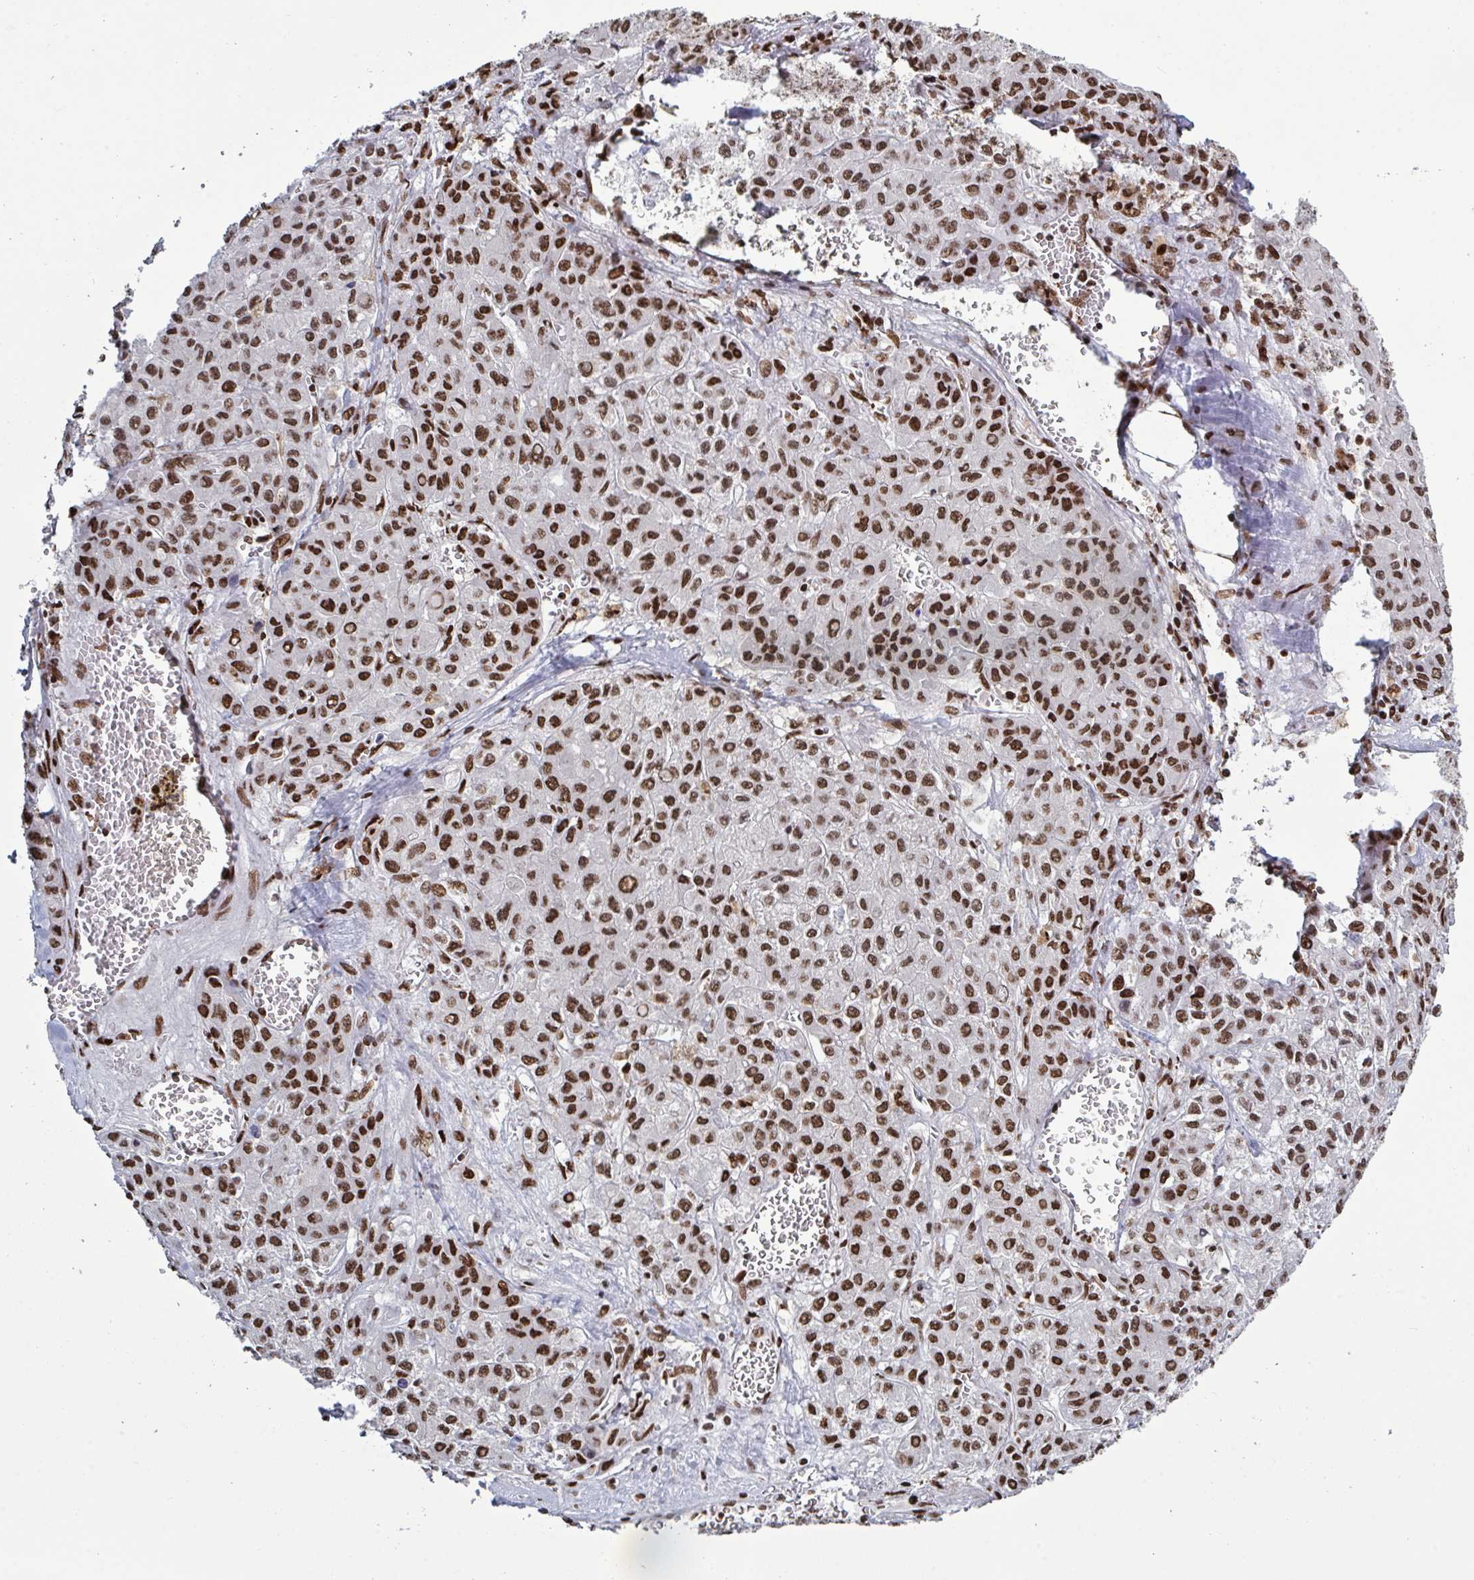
{"staining": {"intensity": "strong", "quantity": ">75%", "location": "nuclear"}, "tissue": "liver cancer", "cell_type": "Tumor cells", "image_type": "cancer", "snomed": [{"axis": "morphology", "description": "Carcinoma, Hepatocellular, NOS"}, {"axis": "topography", "description": "Liver"}], "caption": "An image of liver cancer (hepatocellular carcinoma) stained for a protein shows strong nuclear brown staining in tumor cells. The staining was performed using DAB (3,3'-diaminobenzidine), with brown indicating positive protein expression. Nuclei are stained blue with hematoxylin.", "gene": "ZNF607", "patient": {"sex": "male", "age": 70}}